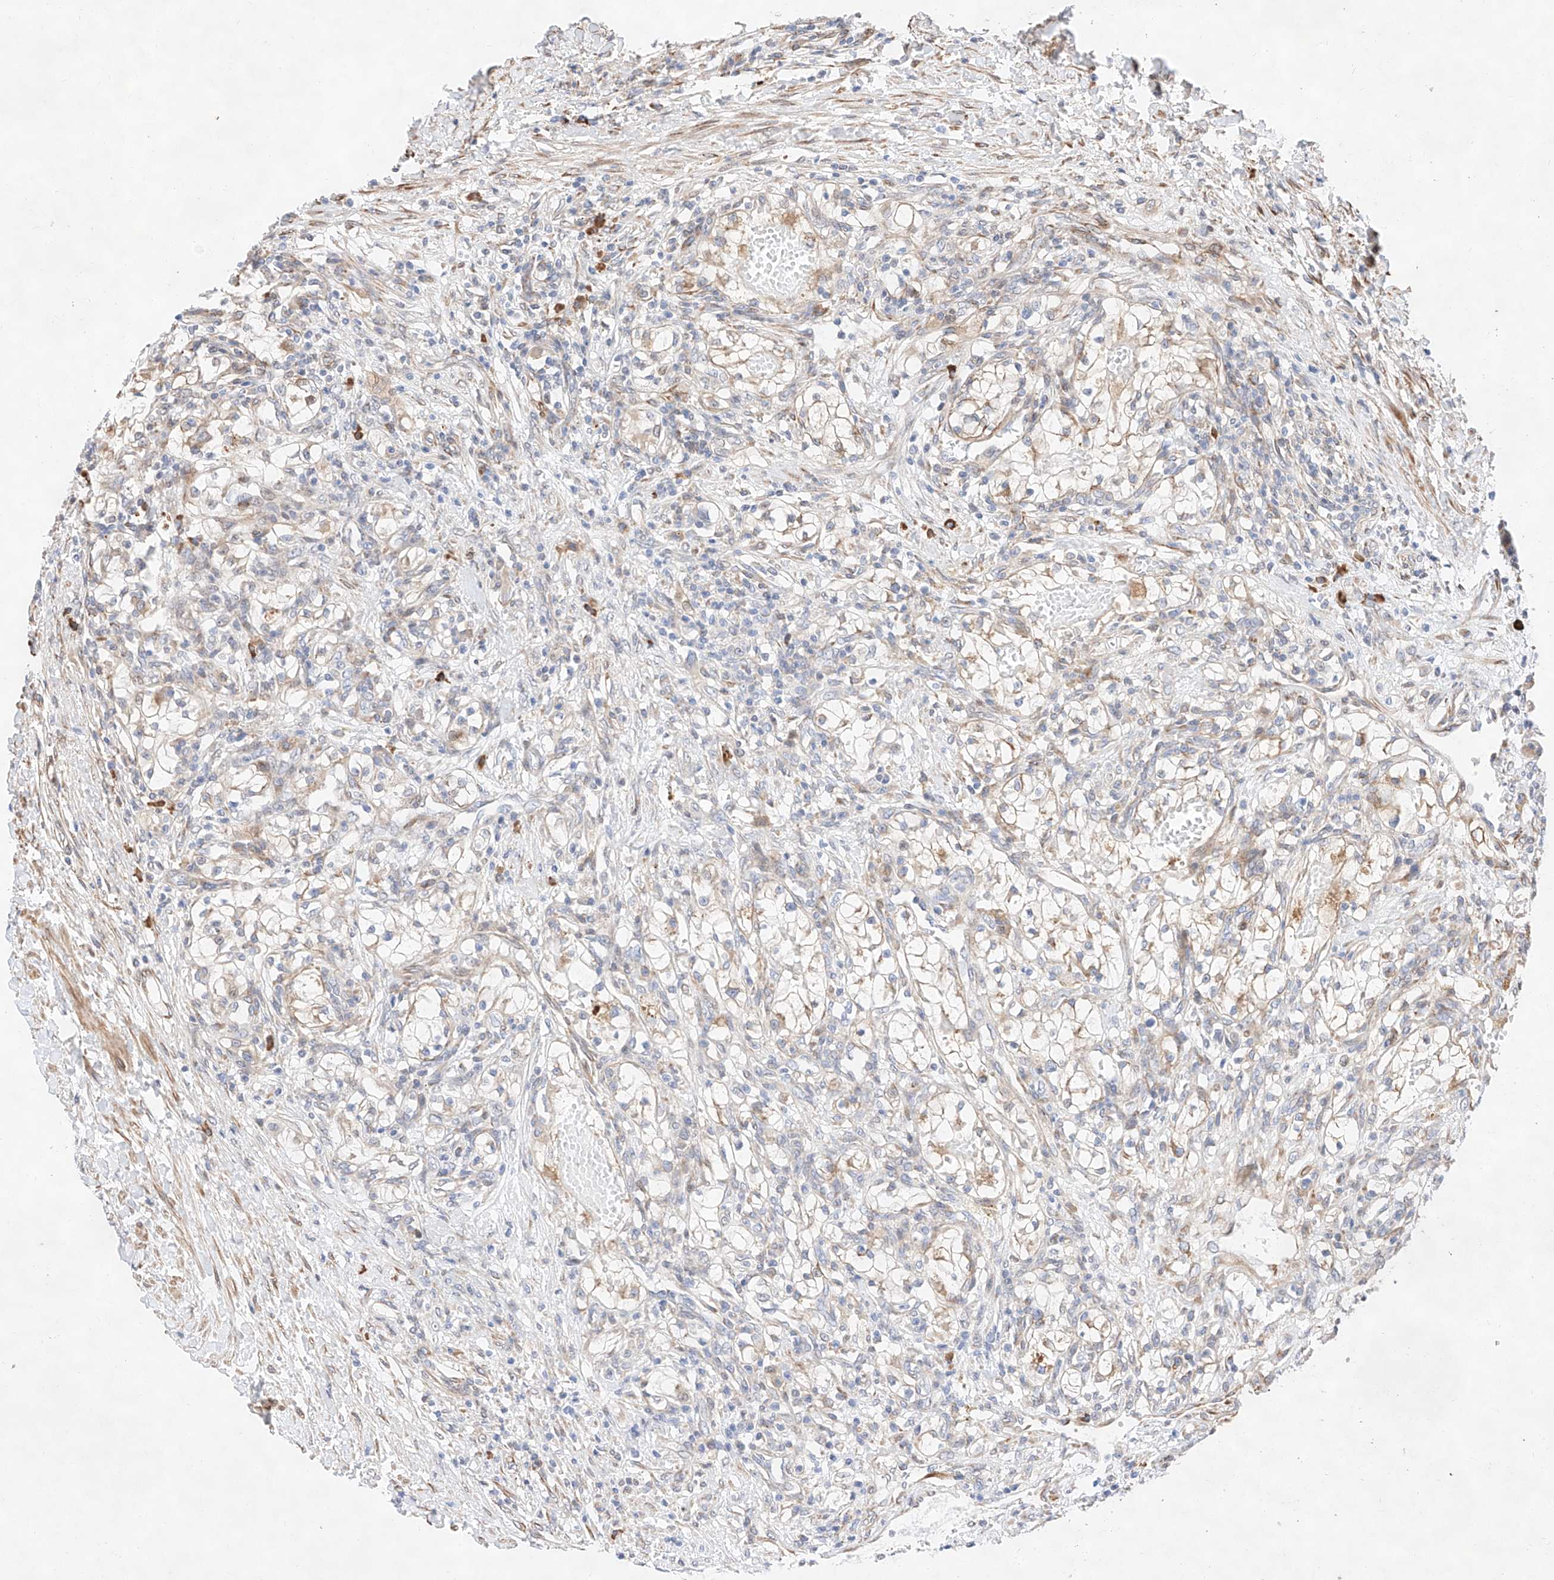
{"staining": {"intensity": "weak", "quantity": "<25%", "location": "cytoplasmic/membranous"}, "tissue": "renal cancer", "cell_type": "Tumor cells", "image_type": "cancer", "snomed": [{"axis": "morphology", "description": "Normal tissue, NOS"}, {"axis": "morphology", "description": "Adenocarcinoma, NOS"}, {"axis": "topography", "description": "Kidney"}], "caption": "Tumor cells are negative for brown protein staining in renal adenocarcinoma.", "gene": "ATP9B", "patient": {"sex": "male", "age": 68}}